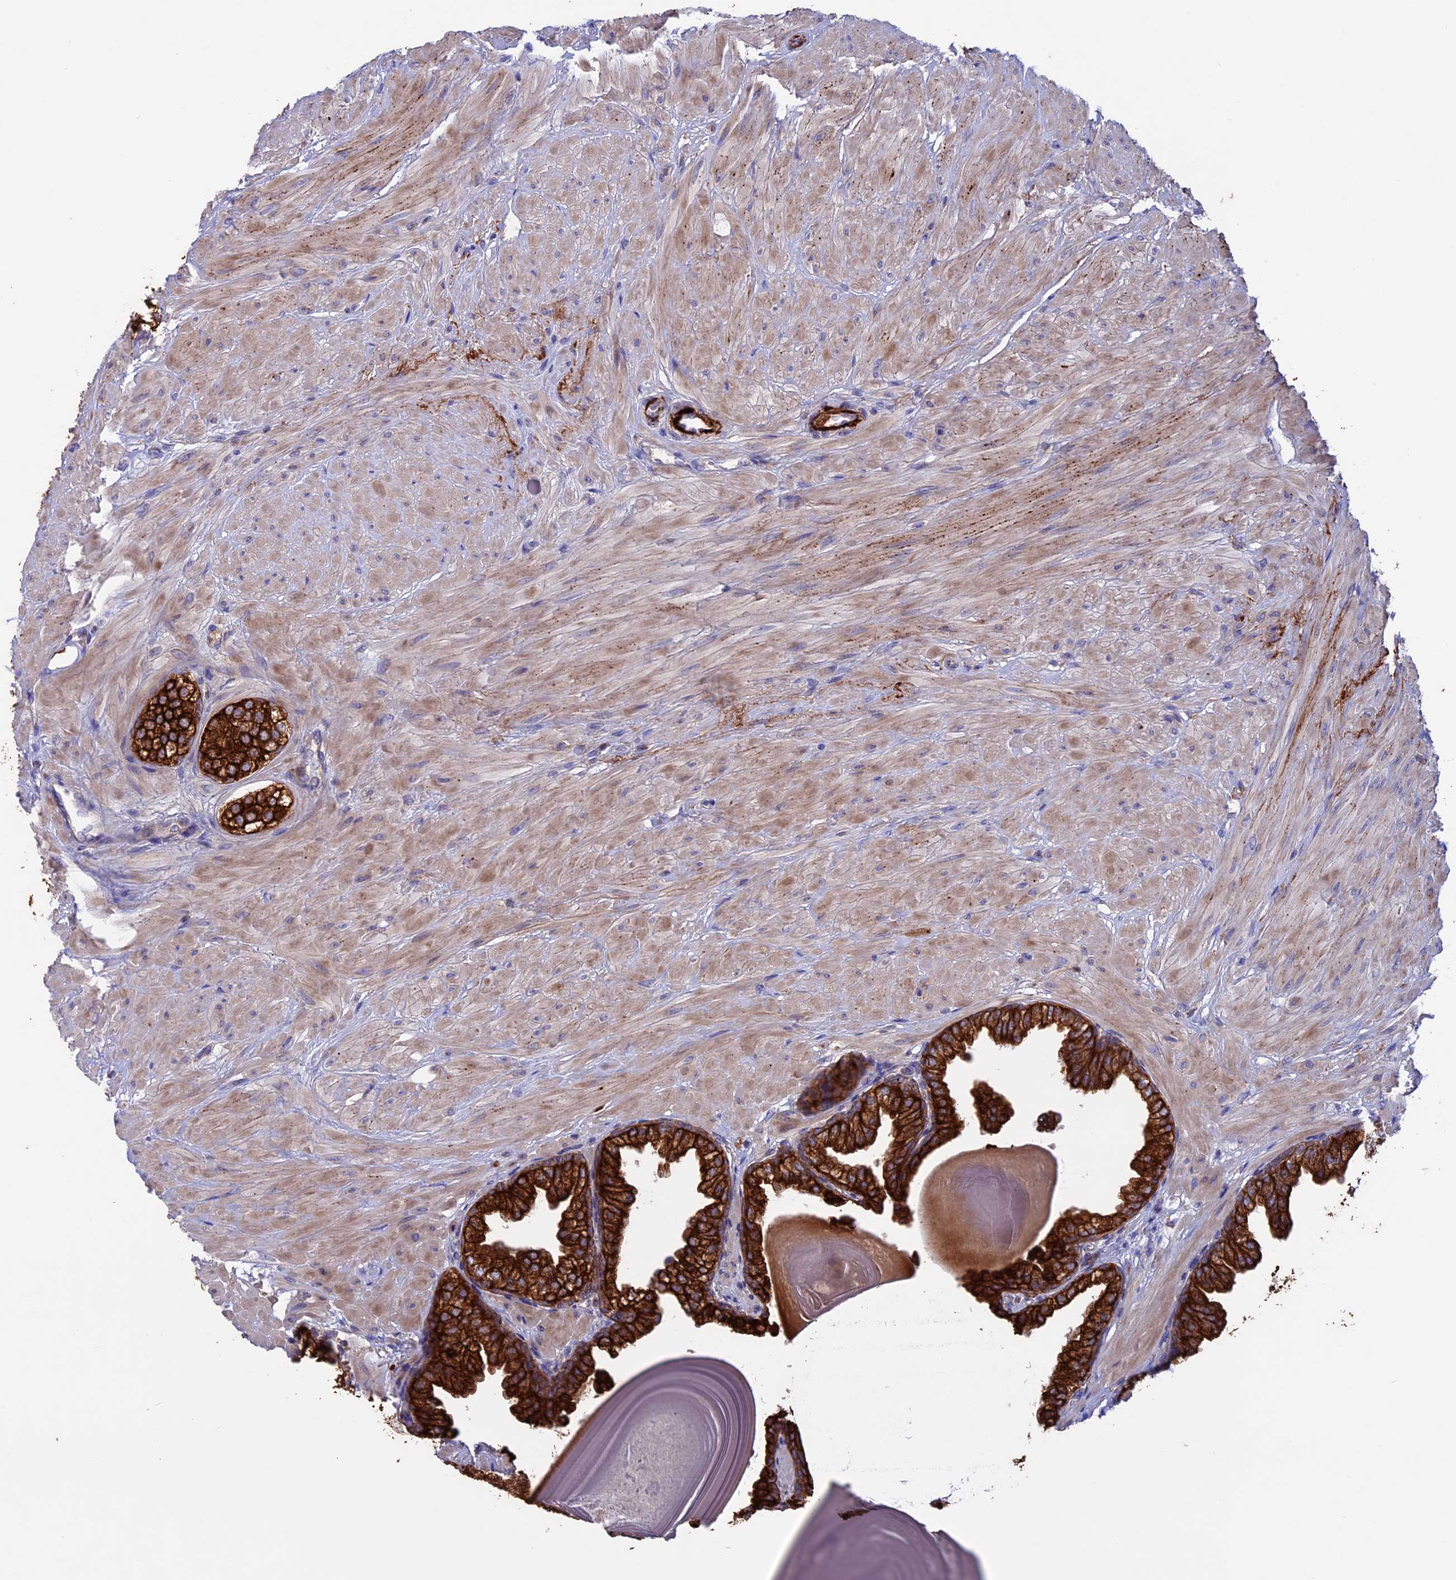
{"staining": {"intensity": "strong", "quantity": ">75%", "location": "cytoplasmic/membranous"}, "tissue": "prostate", "cell_type": "Glandular cells", "image_type": "normal", "snomed": [{"axis": "morphology", "description": "Normal tissue, NOS"}, {"axis": "topography", "description": "Prostate"}], "caption": "There is high levels of strong cytoplasmic/membranous staining in glandular cells of benign prostate, as demonstrated by immunohistochemical staining (brown color).", "gene": "PTPN9", "patient": {"sex": "male", "age": 48}}